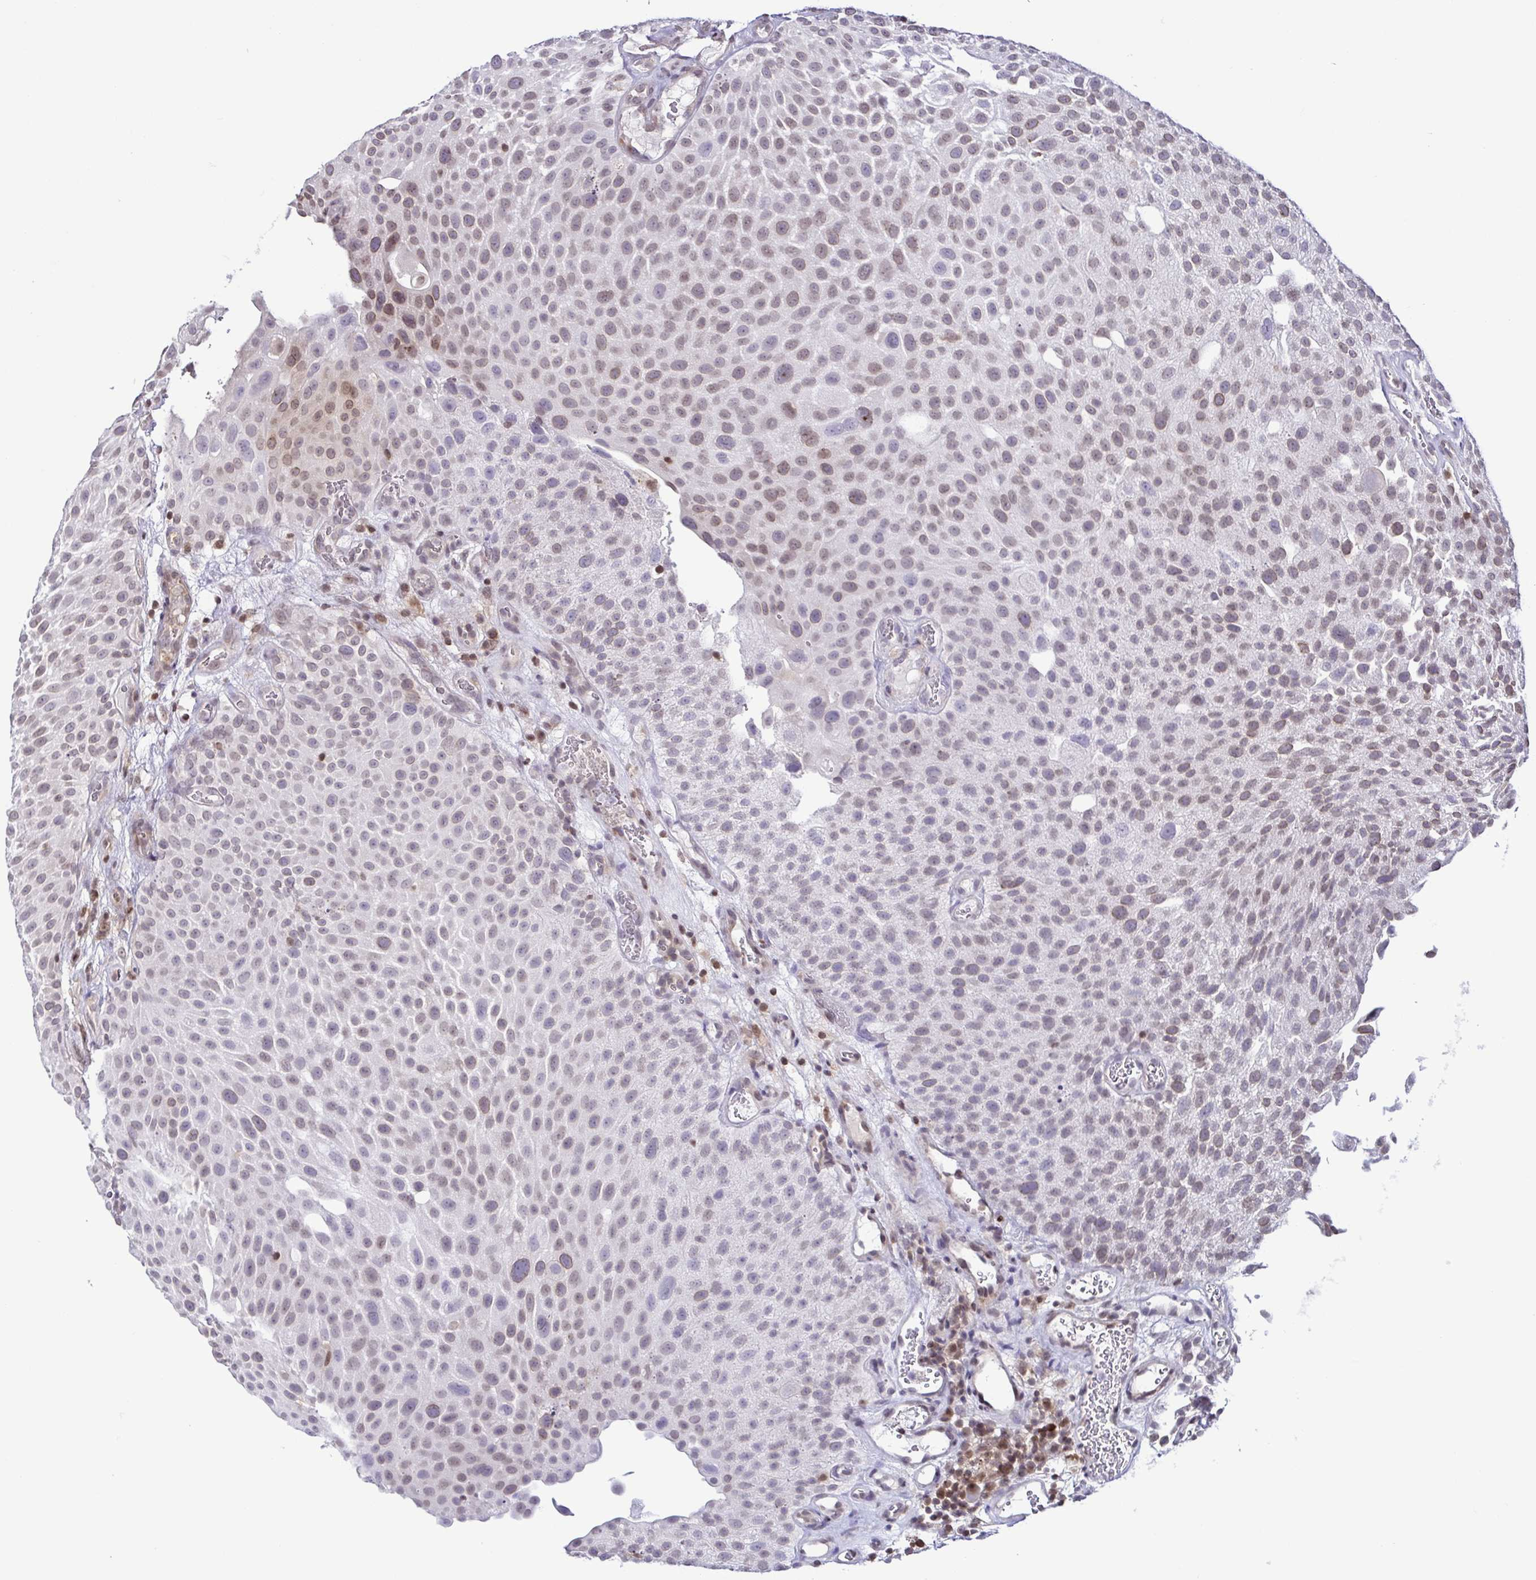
{"staining": {"intensity": "weak", "quantity": "25%-75%", "location": "nuclear"}, "tissue": "urothelial cancer", "cell_type": "Tumor cells", "image_type": "cancer", "snomed": [{"axis": "morphology", "description": "Urothelial carcinoma, Low grade"}, {"axis": "topography", "description": "Urinary bladder"}], "caption": "Approximately 25%-75% of tumor cells in human urothelial cancer display weak nuclear protein positivity as visualized by brown immunohistochemical staining.", "gene": "PSMB9", "patient": {"sex": "male", "age": 72}}